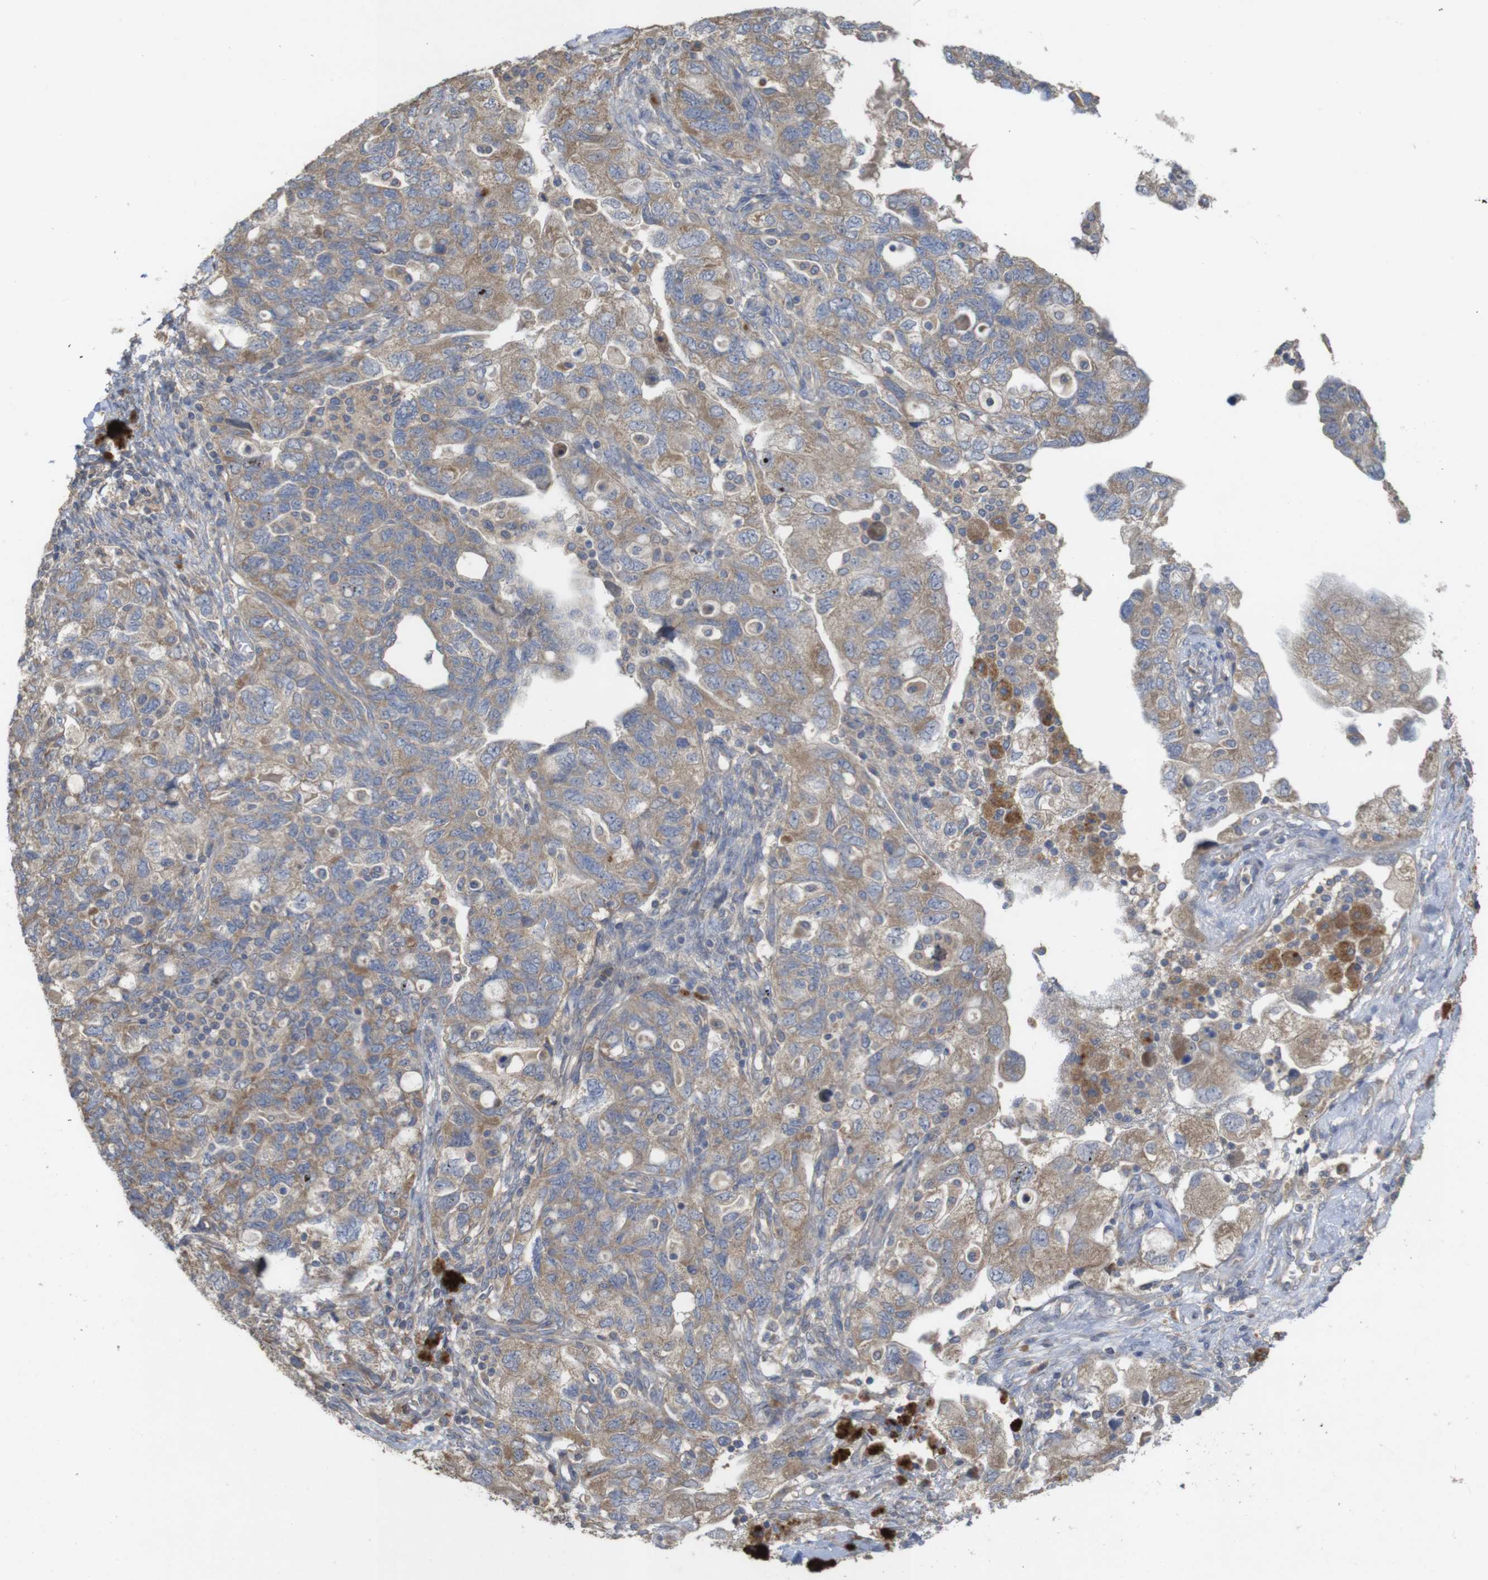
{"staining": {"intensity": "weak", "quantity": ">75%", "location": "cytoplasmic/membranous"}, "tissue": "ovarian cancer", "cell_type": "Tumor cells", "image_type": "cancer", "snomed": [{"axis": "morphology", "description": "Carcinoma, NOS"}, {"axis": "morphology", "description": "Cystadenocarcinoma, serous, NOS"}, {"axis": "topography", "description": "Ovary"}], "caption": "A brown stain highlights weak cytoplasmic/membranous expression of a protein in ovarian cancer (serous cystadenocarcinoma) tumor cells. (DAB (3,3'-diaminobenzidine) IHC with brightfield microscopy, high magnification).", "gene": "KCNS3", "patient": {"sex": "female", "age": 69}}